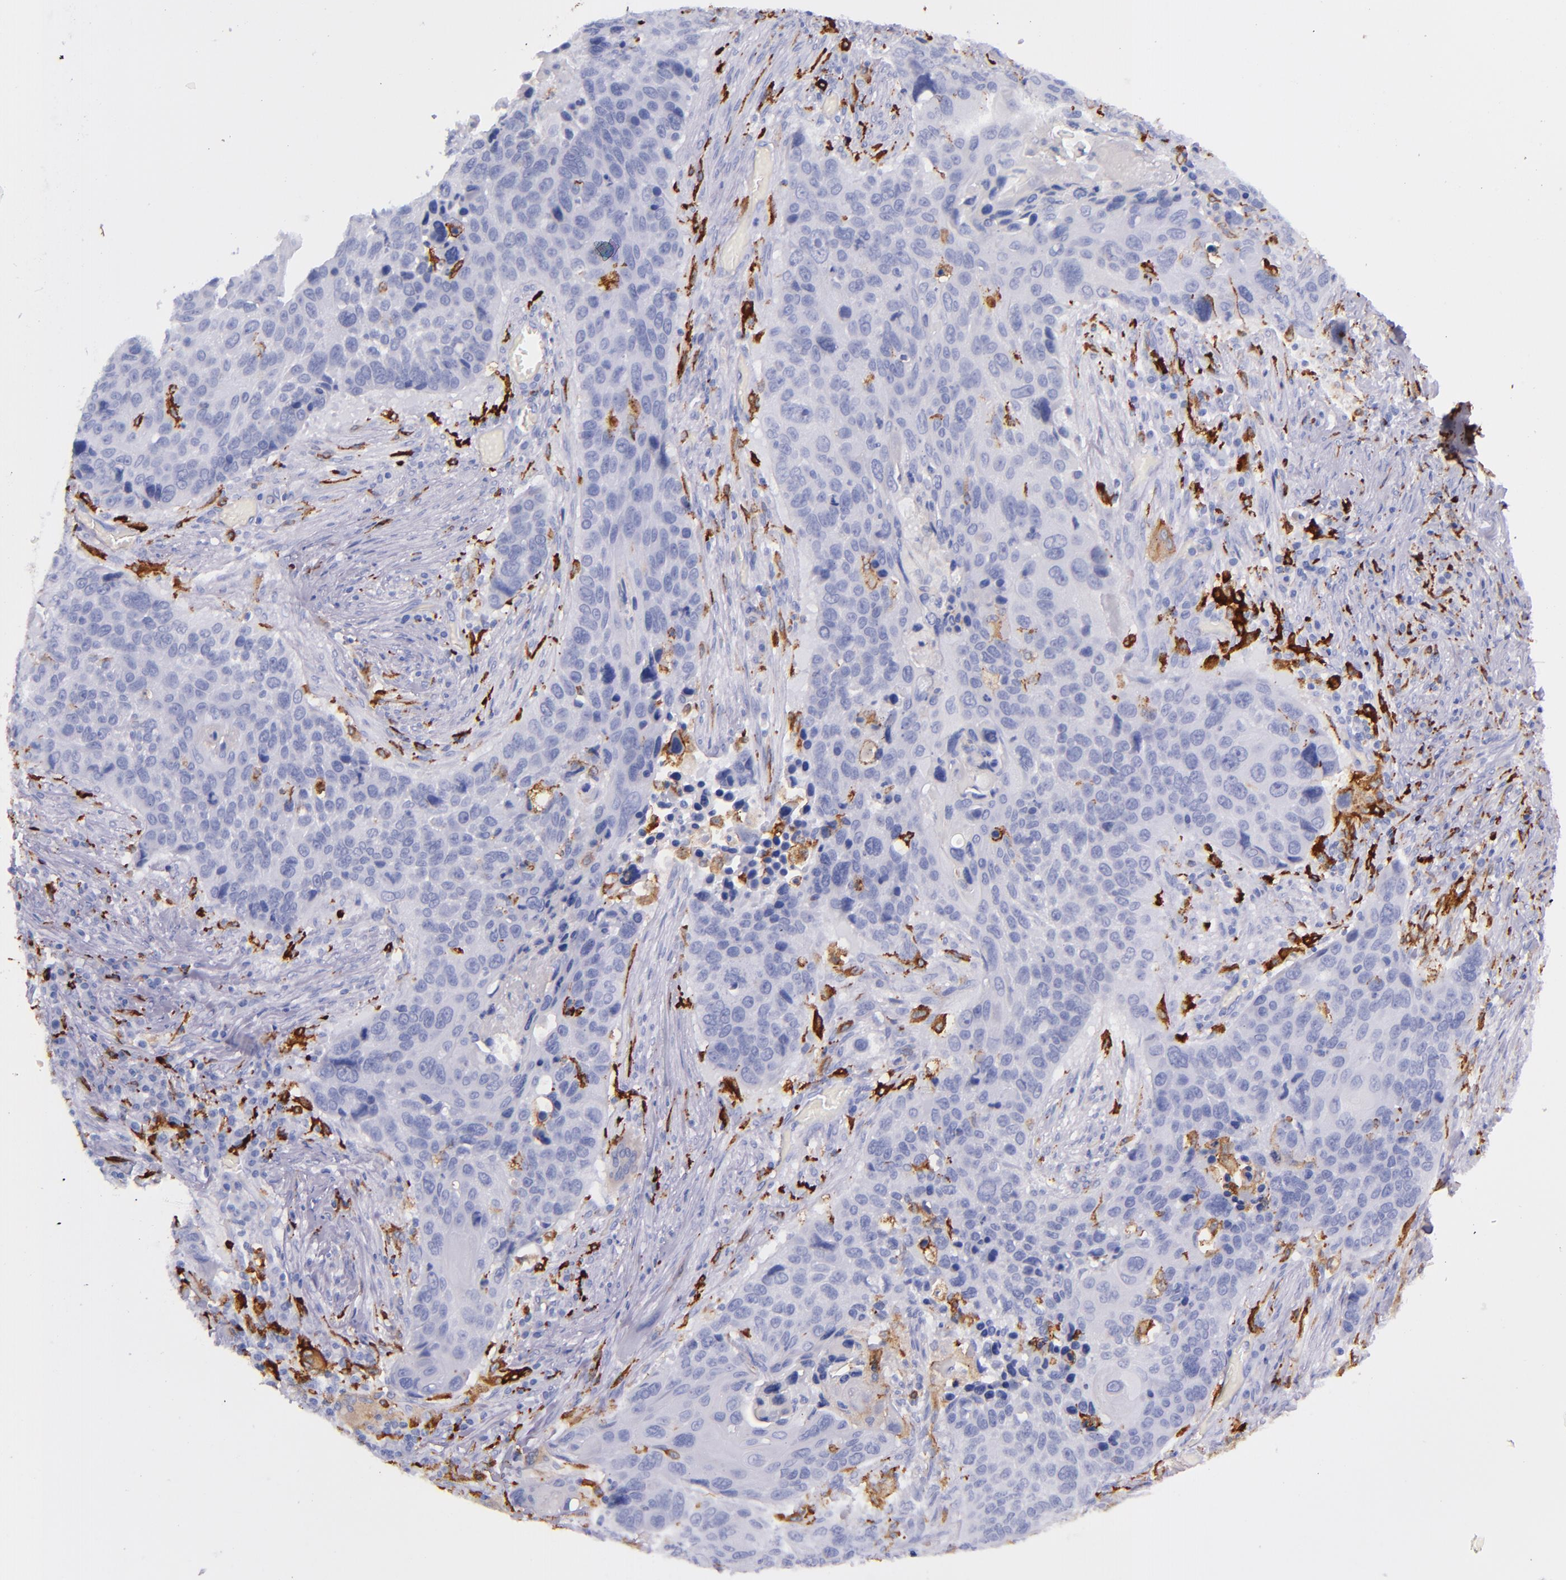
{"staining": {"intensity": "negative", "quantity": "none", "location": "none"}, "tissue": "lung cancer", "cell_type": "Tumor cells", "image_type": "cancer", "snomed": [{"axis": "morphology", "description": "Squamous cell carcinoma, NOS"}, {"axis": "topography", "description": "Lung"}], "caption": "Protein analysis of lung cancer (squamous cell carcinoma) displays no significant positivity in tumor cells.", "gene": "CD163", "patient": {"sex": "male", "age": 68}}